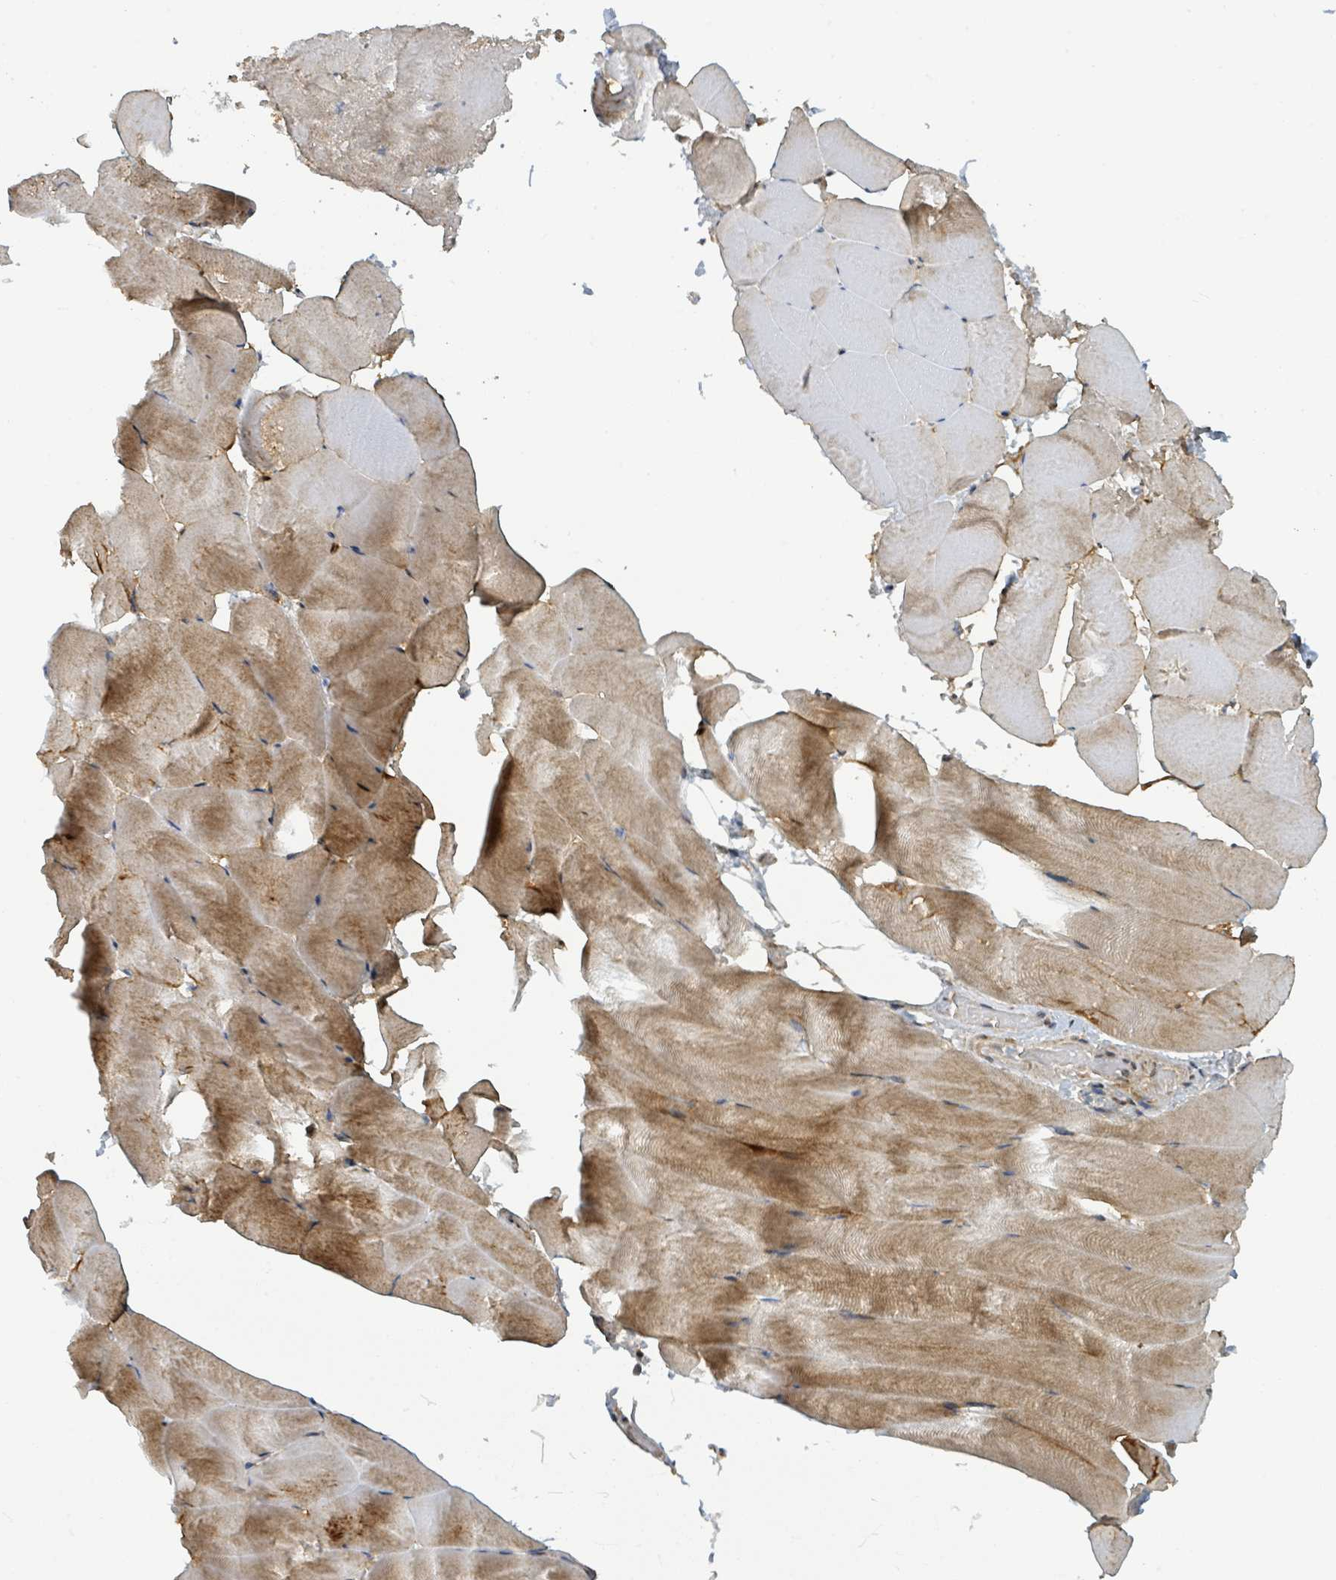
{"staining": {"intensity": "moderate", "quantity": "25%-75%", "location": "cytoplasmic/membranous,nuclear"}, "tissue": "skeletal muscle", "cell_type": "Myocytes", "image_type": "normal", "snomed": [{"axis": "morphology", "description": "Normal tissue, NOS"}, {"axis": "topography", "description": "Skeletal muscle"}], "caption": "This is a photomicrograph of IHC staining of benign skeletal muscle, which shows moderate positivity in the cytoplasmic/membranous,nuclear of myocytes.", "gene": "PSMB7", "patient": {"sex": "female", "age": 64}}